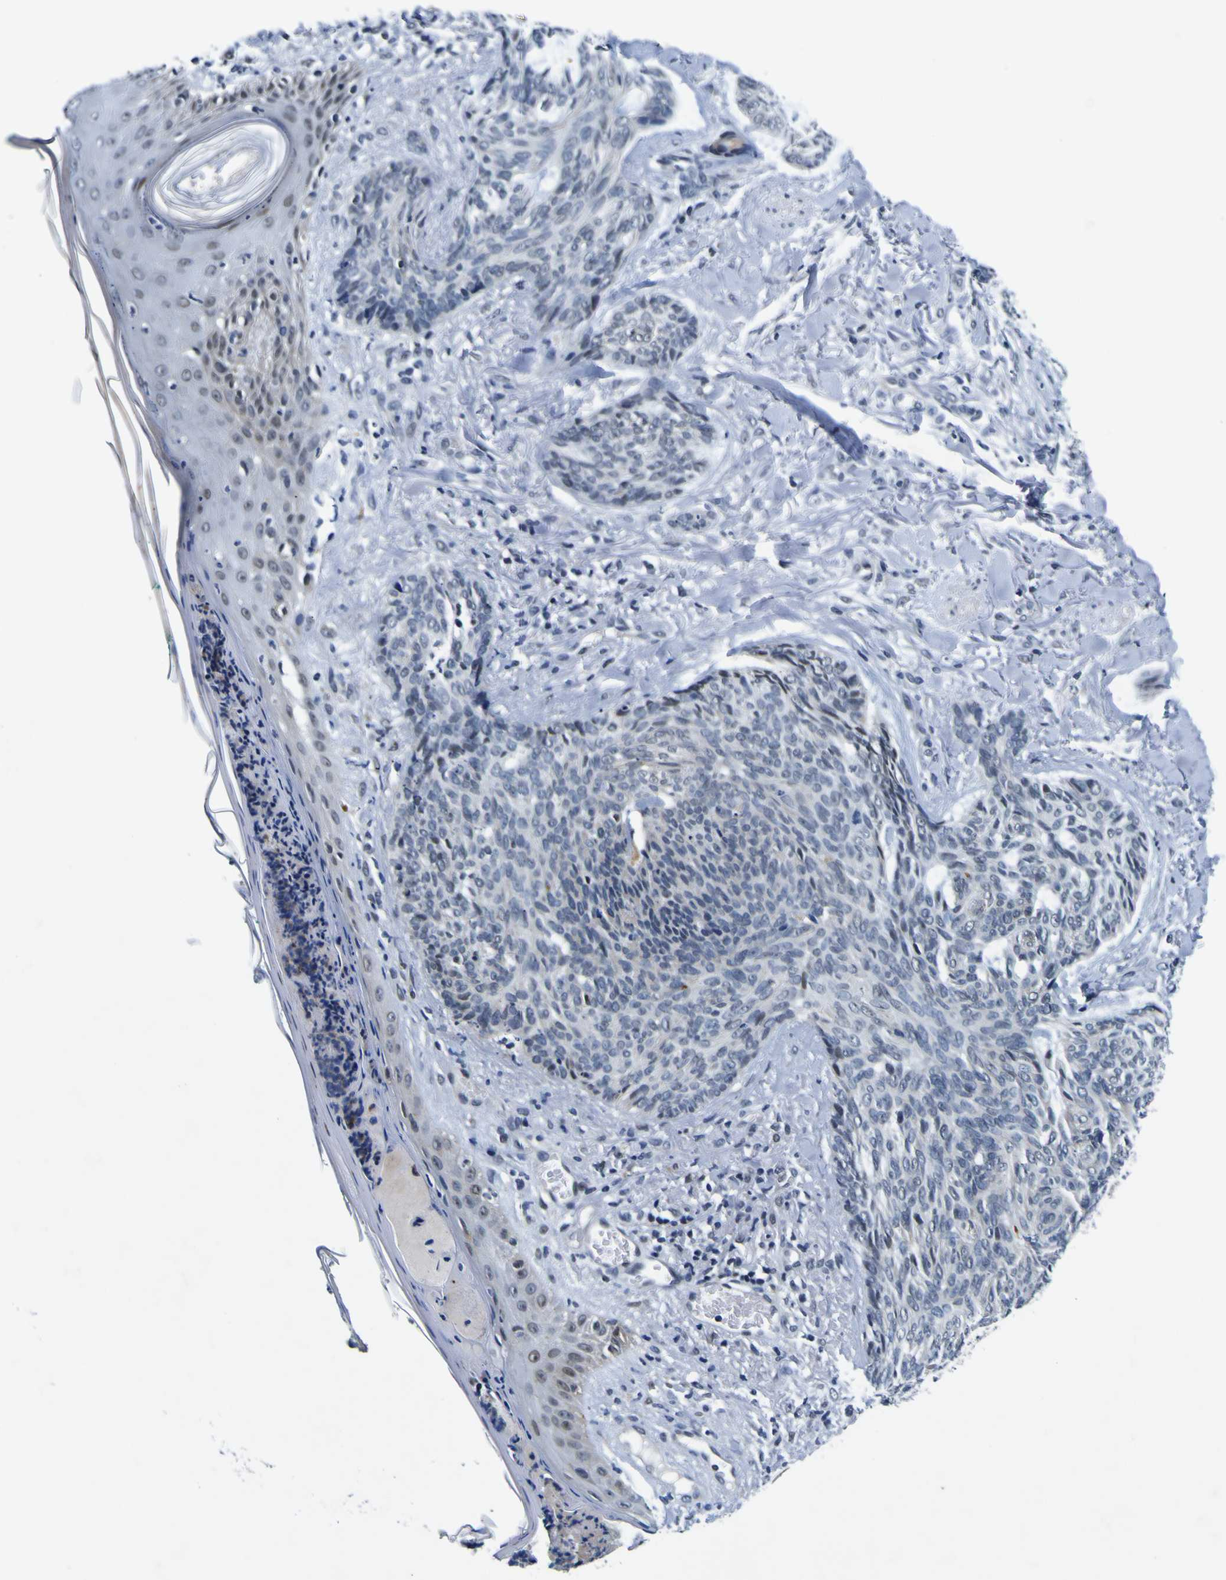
{"staining": {"intensity": "negative", "quantity": "none", "location": "none"}, "tissue": "skin cancer", "cell_type": "Tumor cells", "image_type": "cancer", "snomed": [{"axis": "morphology", "description": "Basal cell carcinoma"}, {"axis": "topography", "description": "Skin"}], "caption": "Basal cell carcinoma (skin) was stained to show a protein in brown. There is no significant staining in tumor cells. Brightfield microscopy of immunohistochemistry stained with DAB (3,3'-diaminobenzidine) (brown) and hematoxylin (blue), captured at high magnification.", "gene": "CUL4B", "patient": {"sex": "male", "age": 43}}